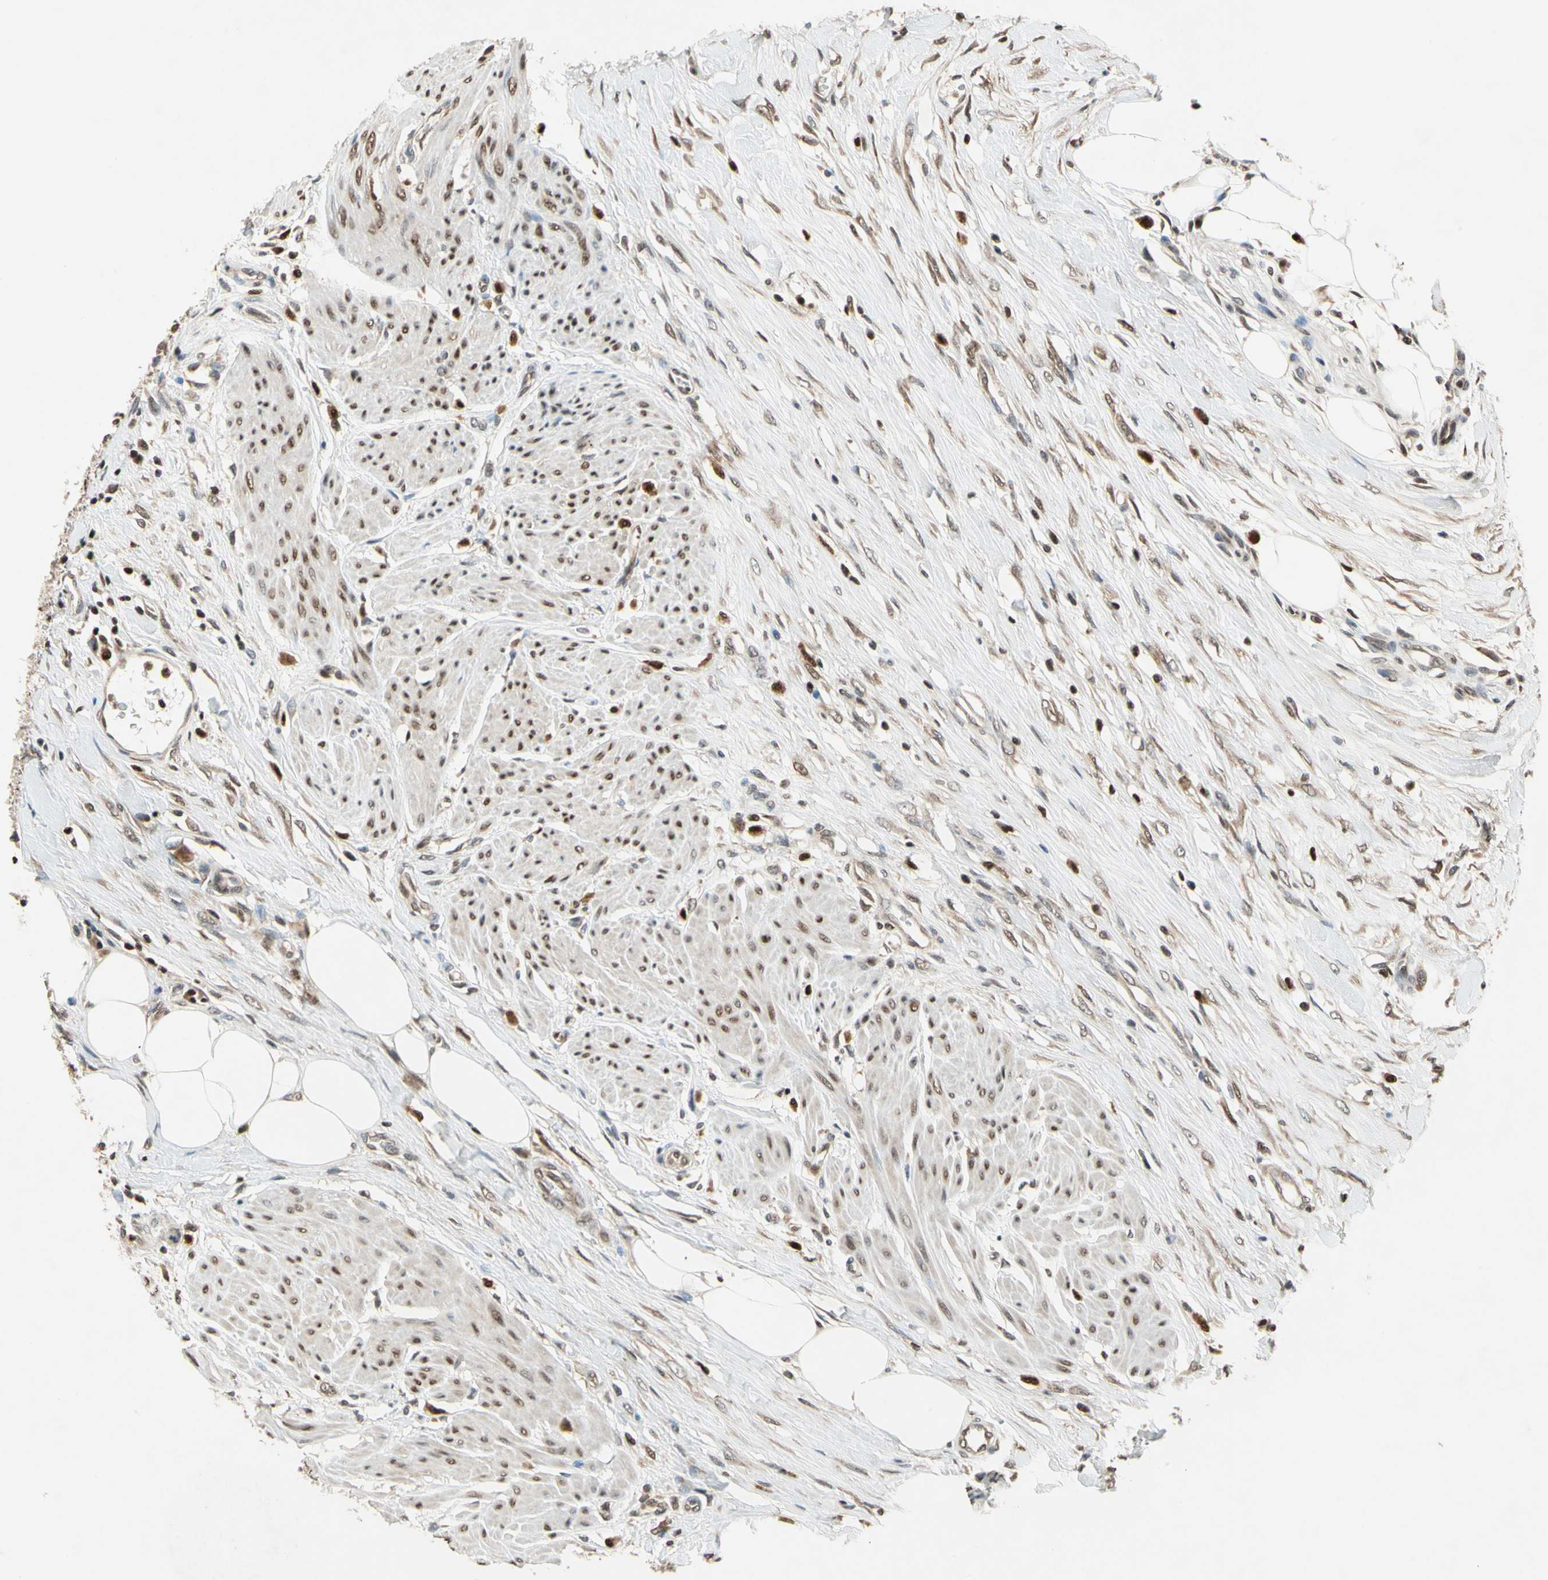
{"staining": {"intensity": "weak", "quantity": ">75%", "location": "cytoplasmic/membranous"}, "tissue": "urothelial cancer", "cell_type": "Tumor cells", "image_type": "cancer", "snomed": [{"axis": "morphology", "description": "Urothelial carcinoma, High grade"}, {"axis": "topography", "description": "Urinary bladder"}], "caption": "A low amount of weak cytoplasmic/membranous staining is seen in approximately >75% of tumor cells in high-grade urothelial carcinoma tissue.", "gene": "GSR", "patient": {"sex": "male", "age": 35}}